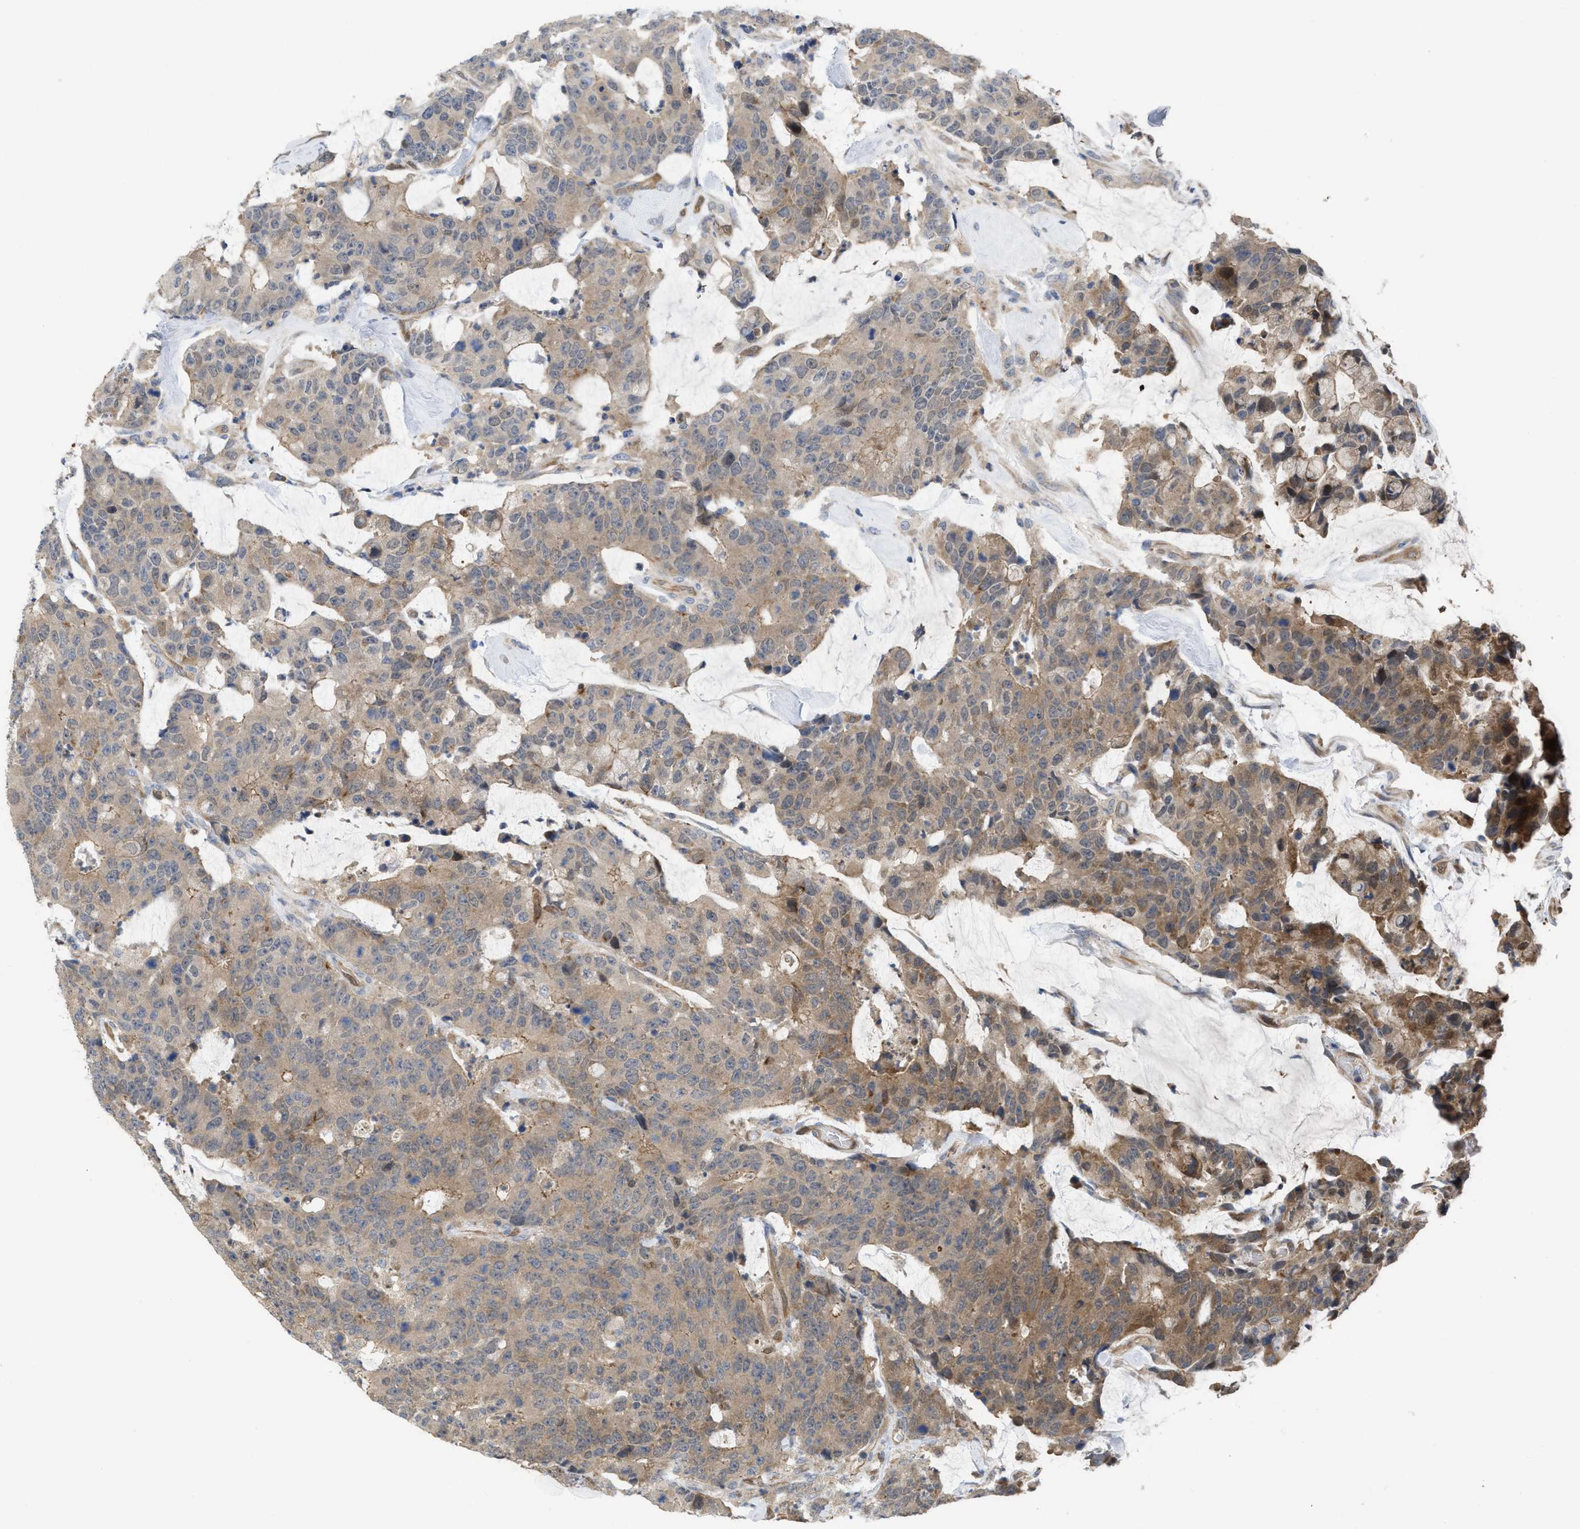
{"staining": {"intensity": "moderate", "quantity": ">75%", "location": "cytoplasmic/membranous"}, "tissue": "colorectal cancer", "cell_type": "Tumor cells", "image_type": "cancer", "snomed": [{"axis": "morphology", "description": "Adenocarcinoma, NOS"}, {"axis": "topography", "description": "Colon"}], "caption": "This photomicrograph displays IHC staining of colorectal cancer (adenocarcinoma), with medium moderate cytoplasmic/membranous positivity in approximately >75% of tumor cells.", "gene": "LDAF1", "patient": {"sex": "female", "age": 86}}